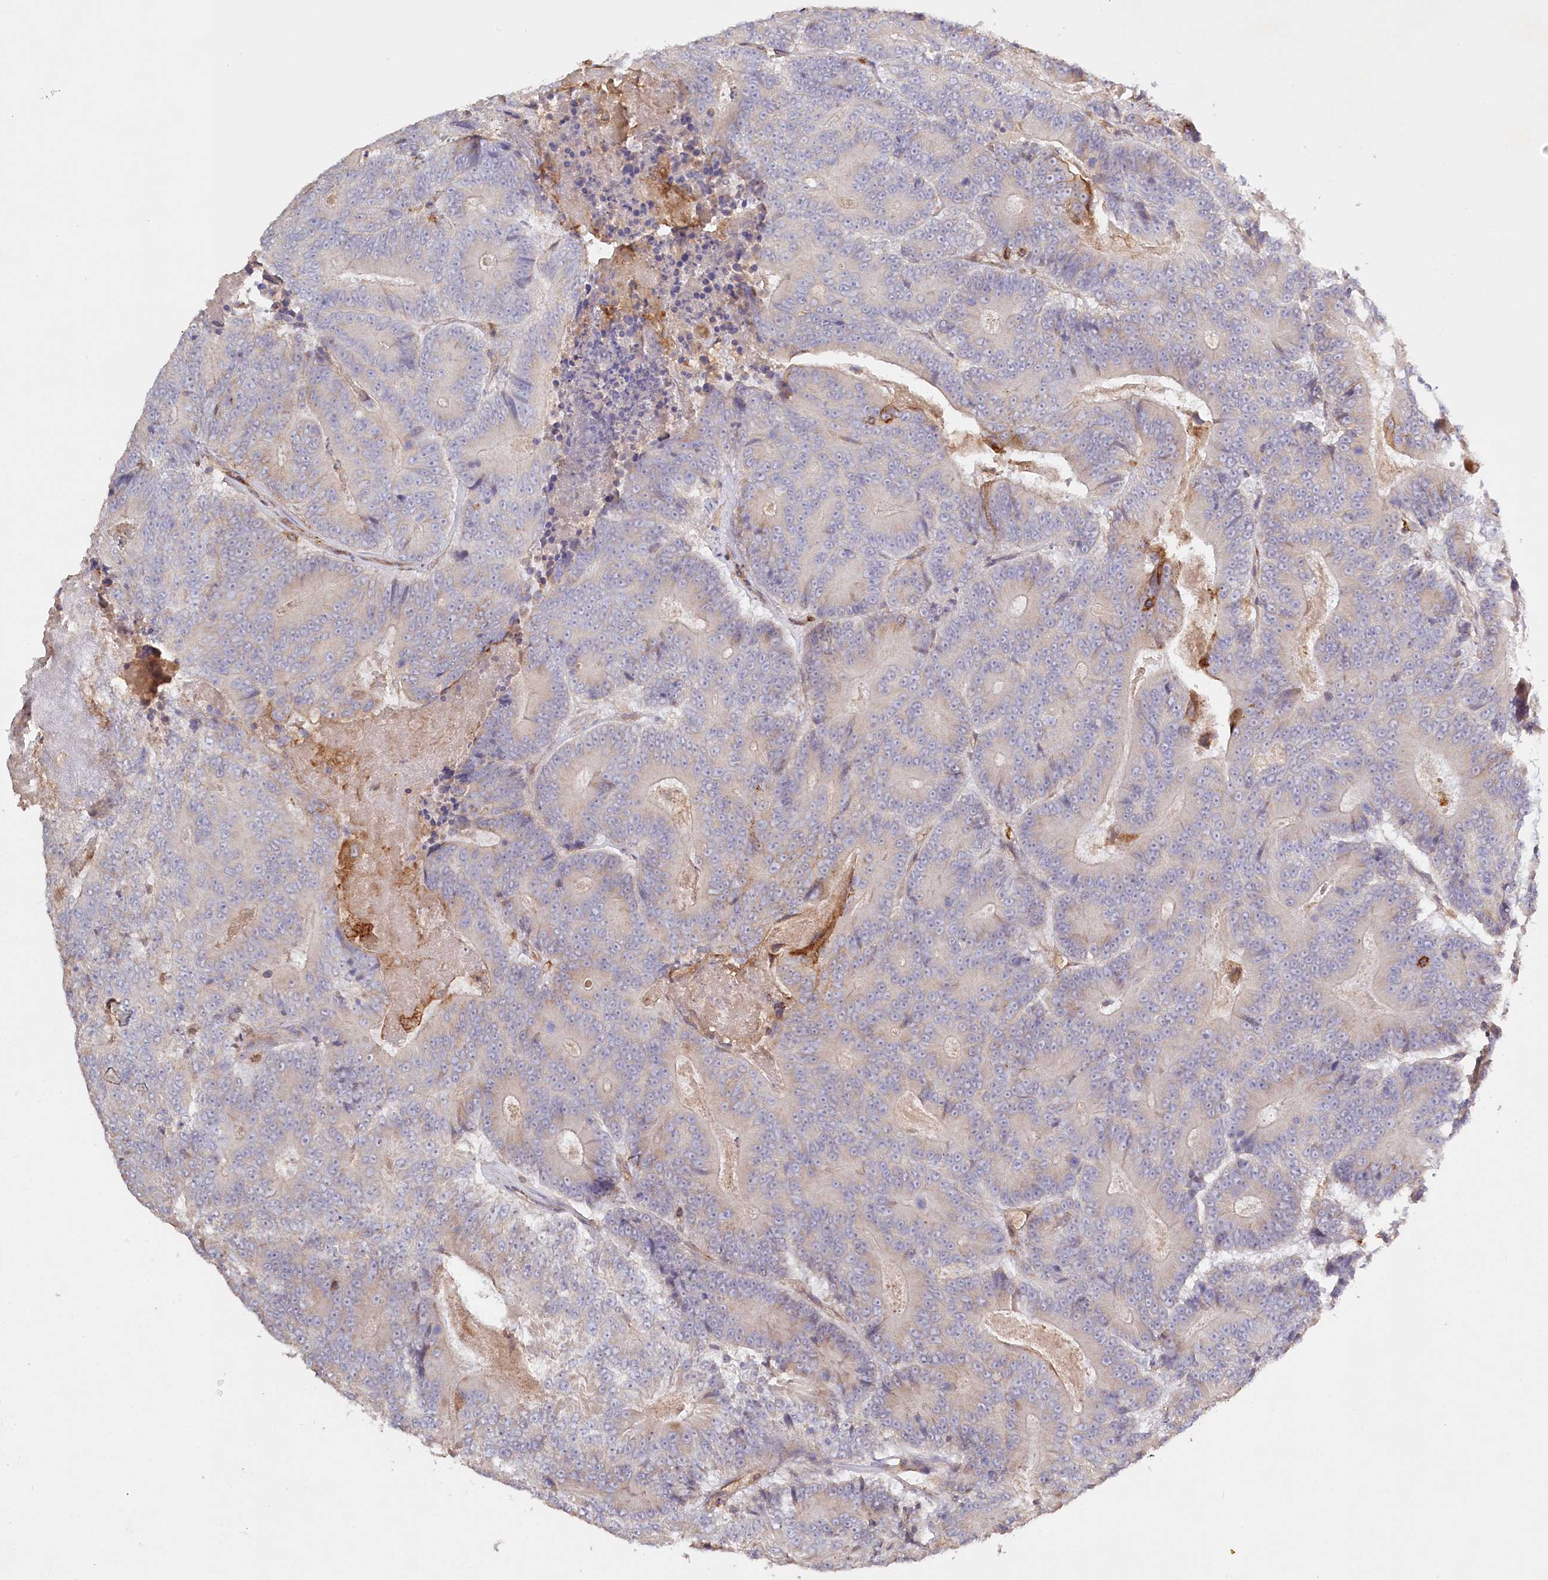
{"staining": {"intensity": "moderate", "quantity": "25%-75%", "location": "cytoplasmic/membranous"}, "tissue": "colorectal cancer", "cell_type": "Tumor cells", "image_type": "cancer", "snomed": [{"axis": "morphology", "description": "Adenocarcinoma, NOS"}, {"axis": "topography", "description": "Colon"}], "caption": "Immunohistochemical staining of human colorectal cancer (adenocarcinoma) shows moderate cytoplasmic/membranous protein expression in approximately 25%-75% of tumor cells.", "gene": "RBP5", "patient": {"sex": "male", "age": 83}}